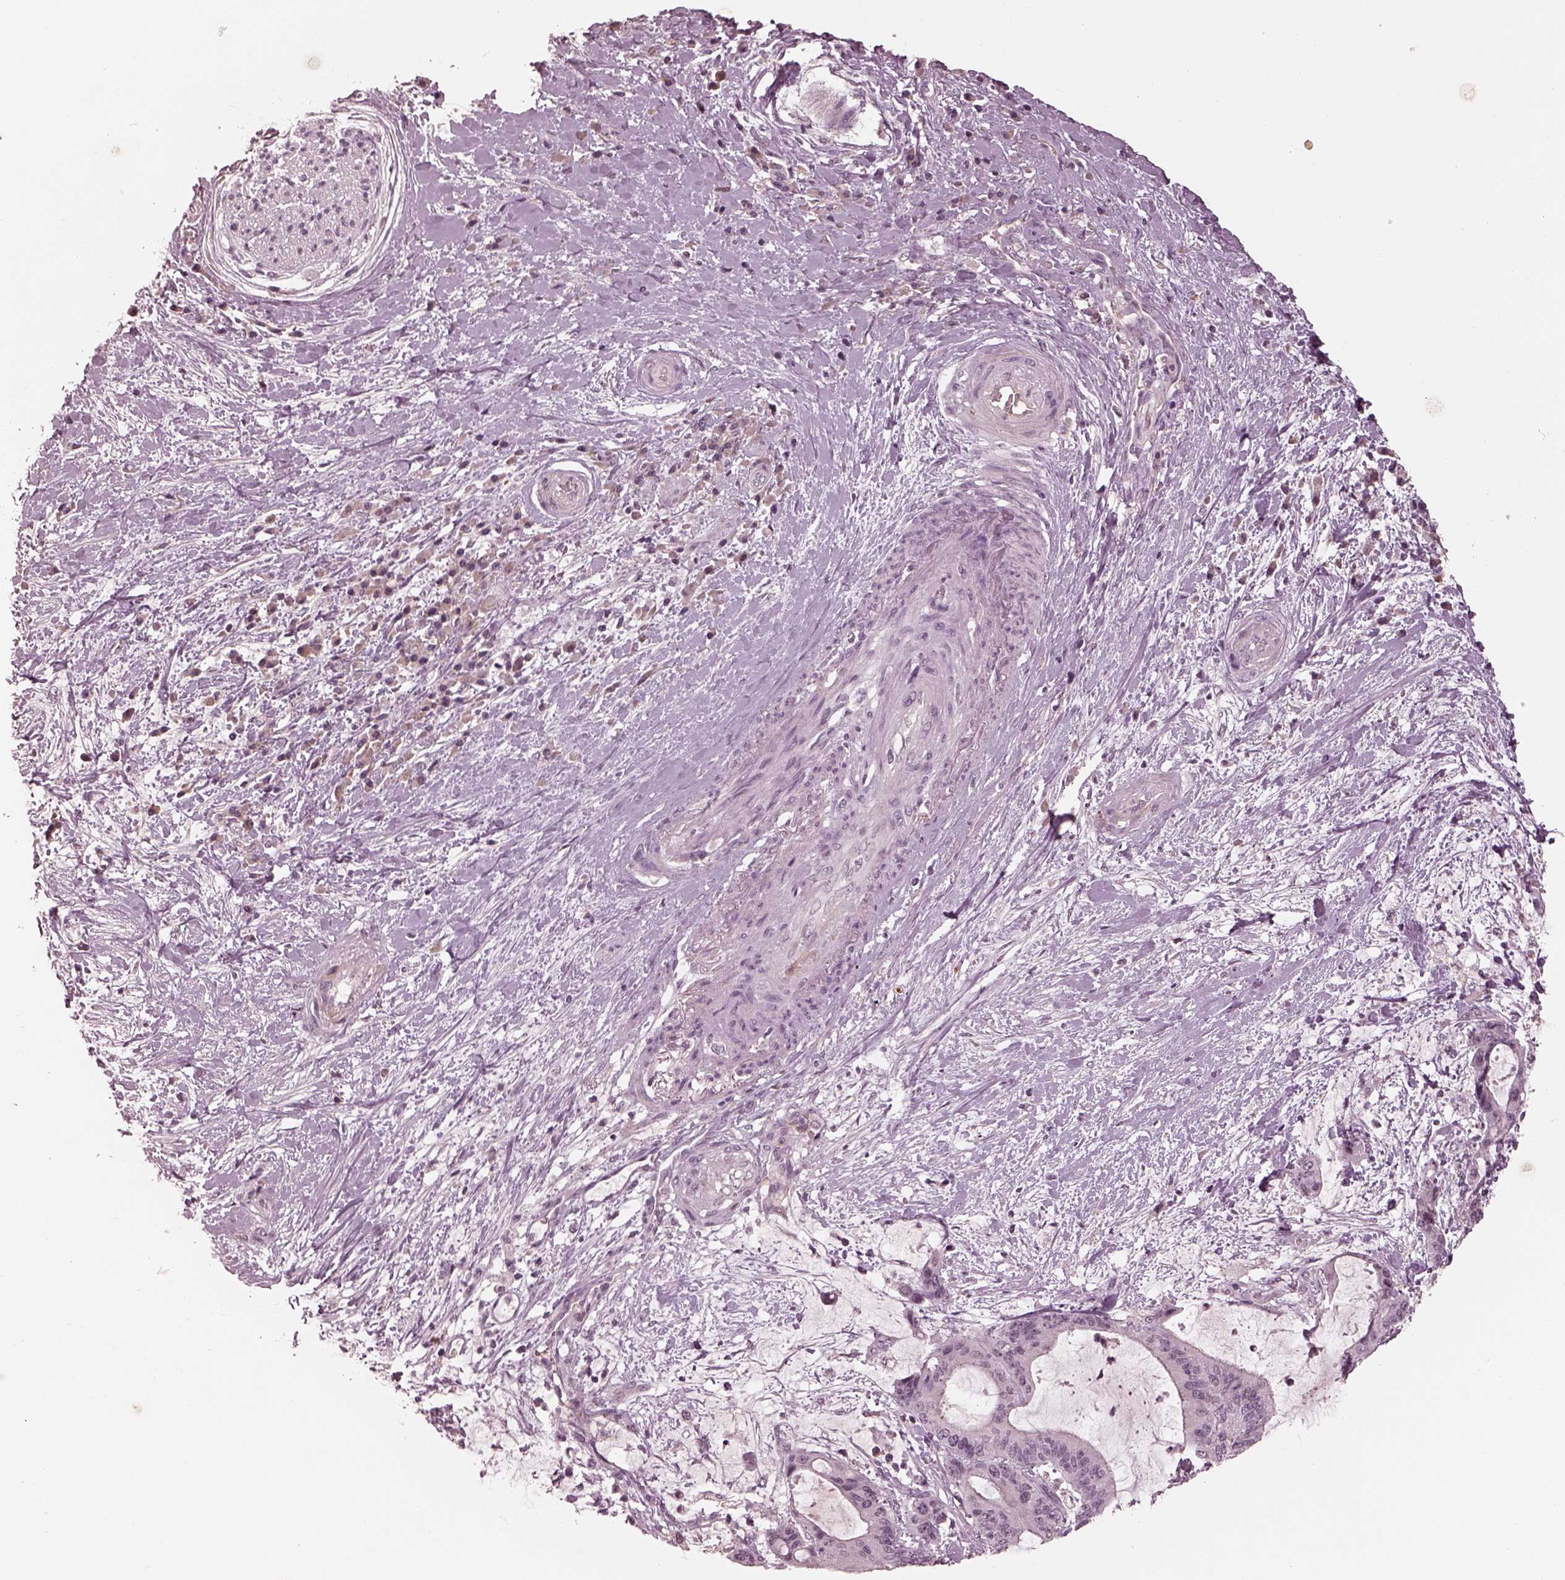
{"staining": {"intensity": "negative", "quantity": "none", "location": "none"}, "tissue": "liver cancer", "cell_type": "Tumor cells", "image_type": "cancer", "snomed": [{"axis": "morphology", "description": "Cholangiocarcinoma"}, {"axis": "topography", "description": "Liver"}], "caption": "This photomicrograph is of liver cancer (cholangiocarcinoma) stained with IHC to label a protein in brown with the nuclei are counter-stained blue. There is no staining in tumor cells.", "gene": "KCNA2", "patient": {"sex": "female", "age": 73}}